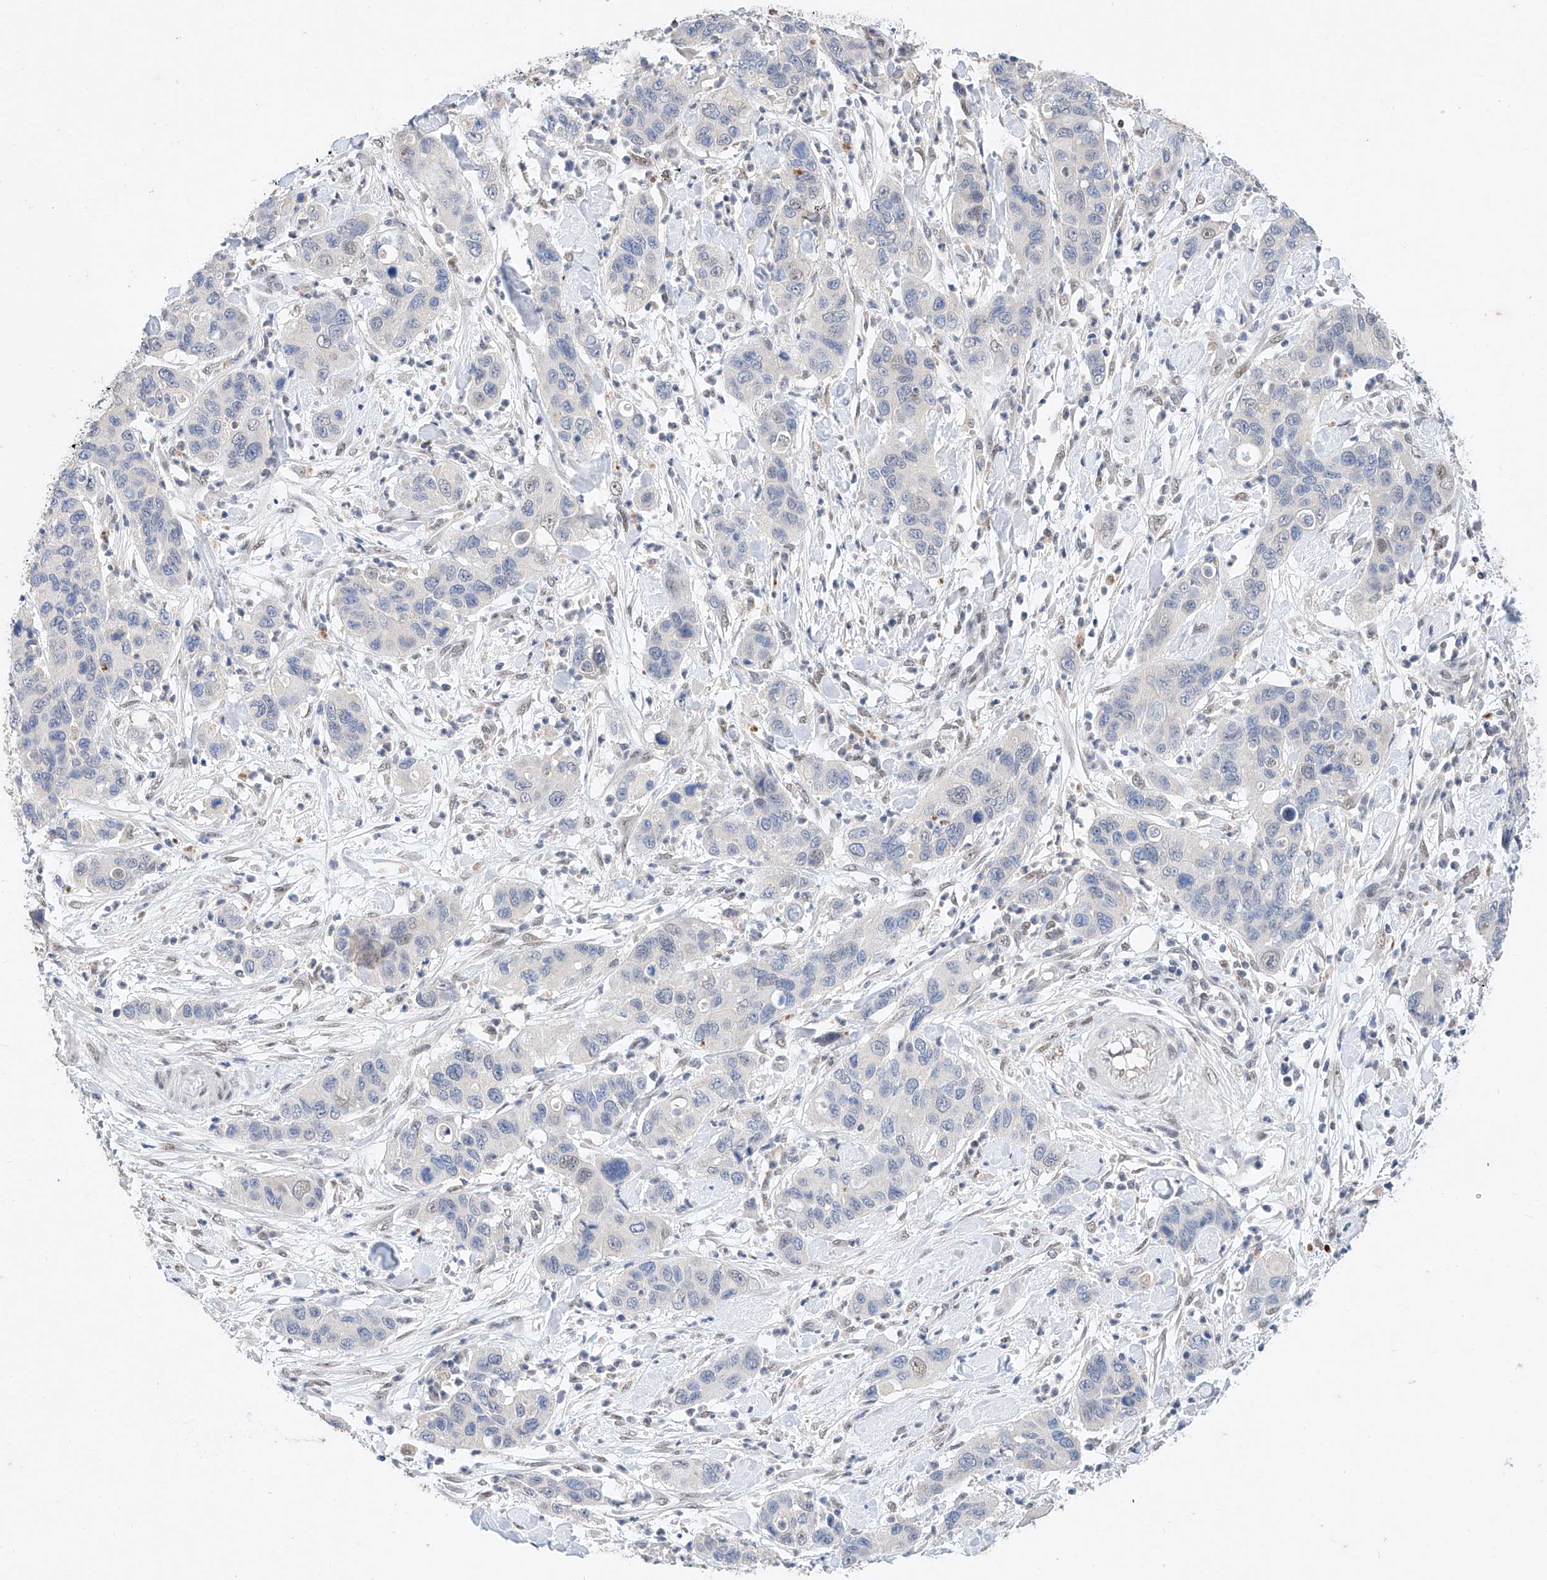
{"staining": {"intensity": "negative", "quantity": "none", "location": "none"}, "tissue": "pancreatic cancer", "cell_type": "Tumor cells", "image_type": "cancer", "snomed": [{"axis": "morphology", "description": "Adenocarcinoma, NOS"}, {"axis": "topography", "description": "Pancreas"}], "caption": "Pancreatic cancer (adenocarcinoma) was stained to show a protein in brown. There is no significant positivity in tumor cells. (DAB (3,3'-diaminobenzidine) IHC with hematoxylin counter stain).", "gene": "KCNJ1", "patient": {"sex": "female", "age": 71}}